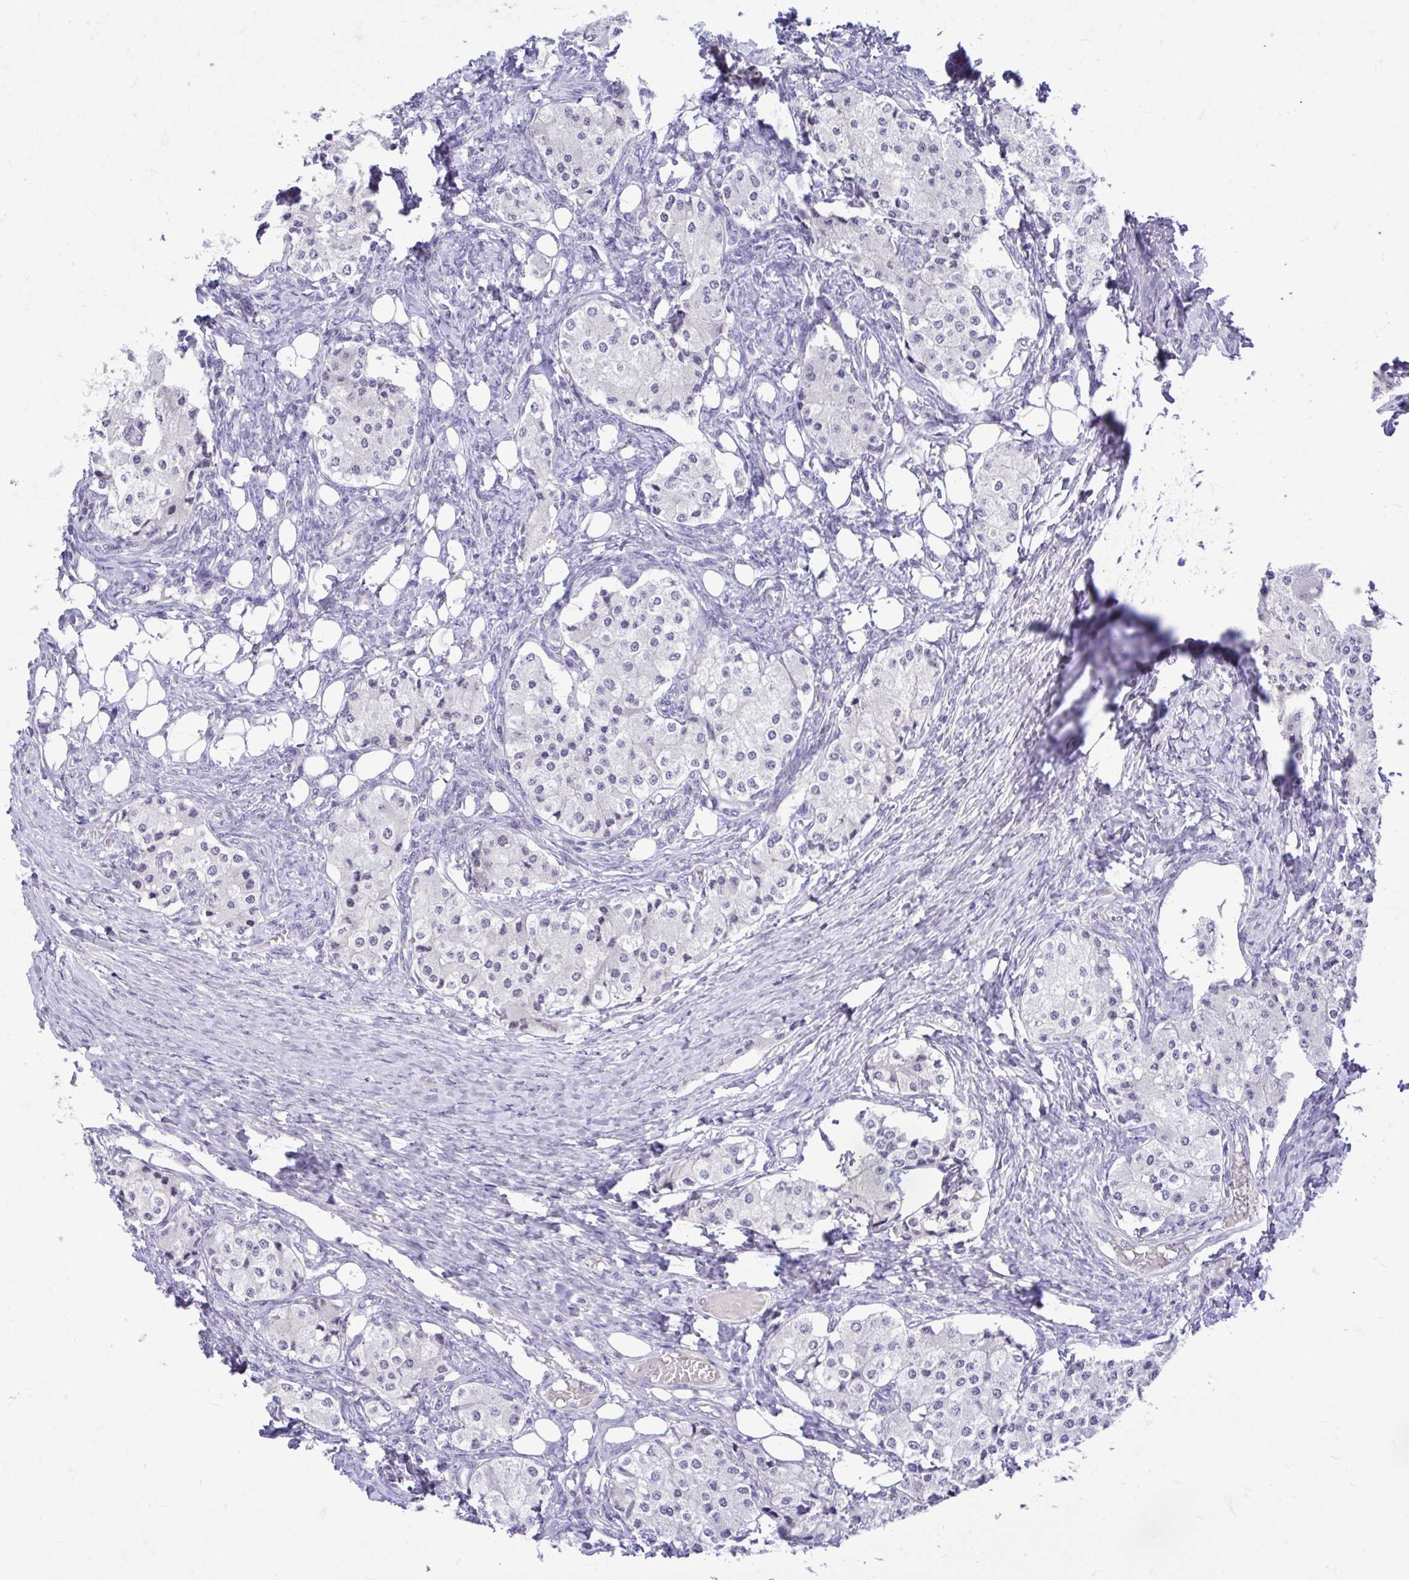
{"staining": {"intensity": "negative", "quantity": "none", "location": "none"}, "tissue": "carcinoid", "cell_type": "Tumor cells", "image_type": "cancer", "snomed": [{"axis": "morphology", "description": "Carcinoid, malignant, NOS"}, {"axis": "topography", "description": "Colon"}], "caption": "An immunohistochemistry (IHC) image of malignant carcinoid is shown. There is no staining in tumor cells of malignant carcinoid.", "gene": "CDC20", "patient": {"sex": "female", "age": 52}}